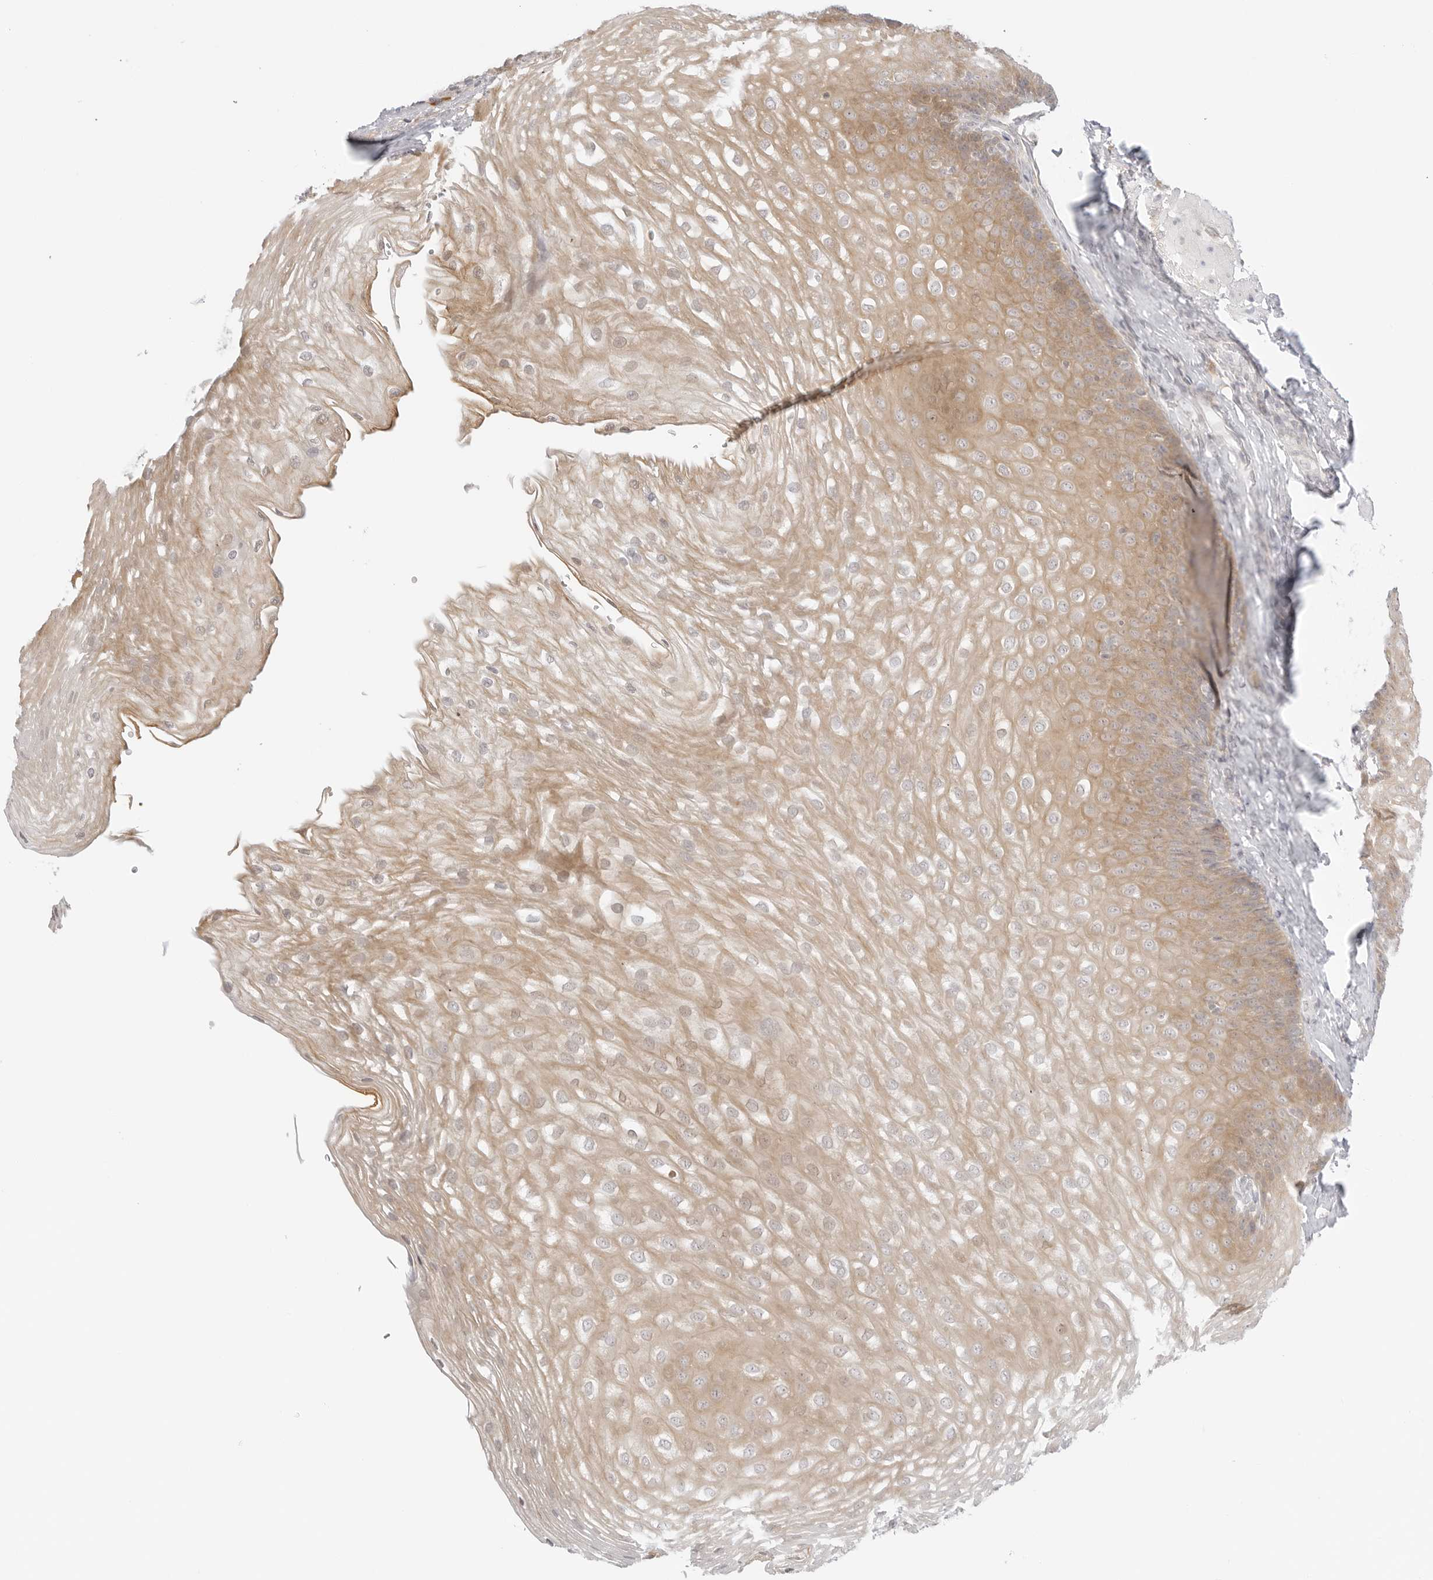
{"staining": {"intensity": "moderate", "quantity": "25%-75%", "location": "cytoplasmic/membranous"}, "tissue": "esophagus", "cell_type": "Squamous epithelial cells", "image_type": "normal", "snomed": [{"axis": "morphology", "description": "Normal tissue, NOS"}, {"axis": "topography", "description": "Esophagus"}], "caption": "Moderate cytoplasmic/membranous staining is seen in approximately 25%-75% of squamous epithelial cells in benign esophagus.", "gene": "TCP1", "patient": {"sex": "female", "age": 66}}